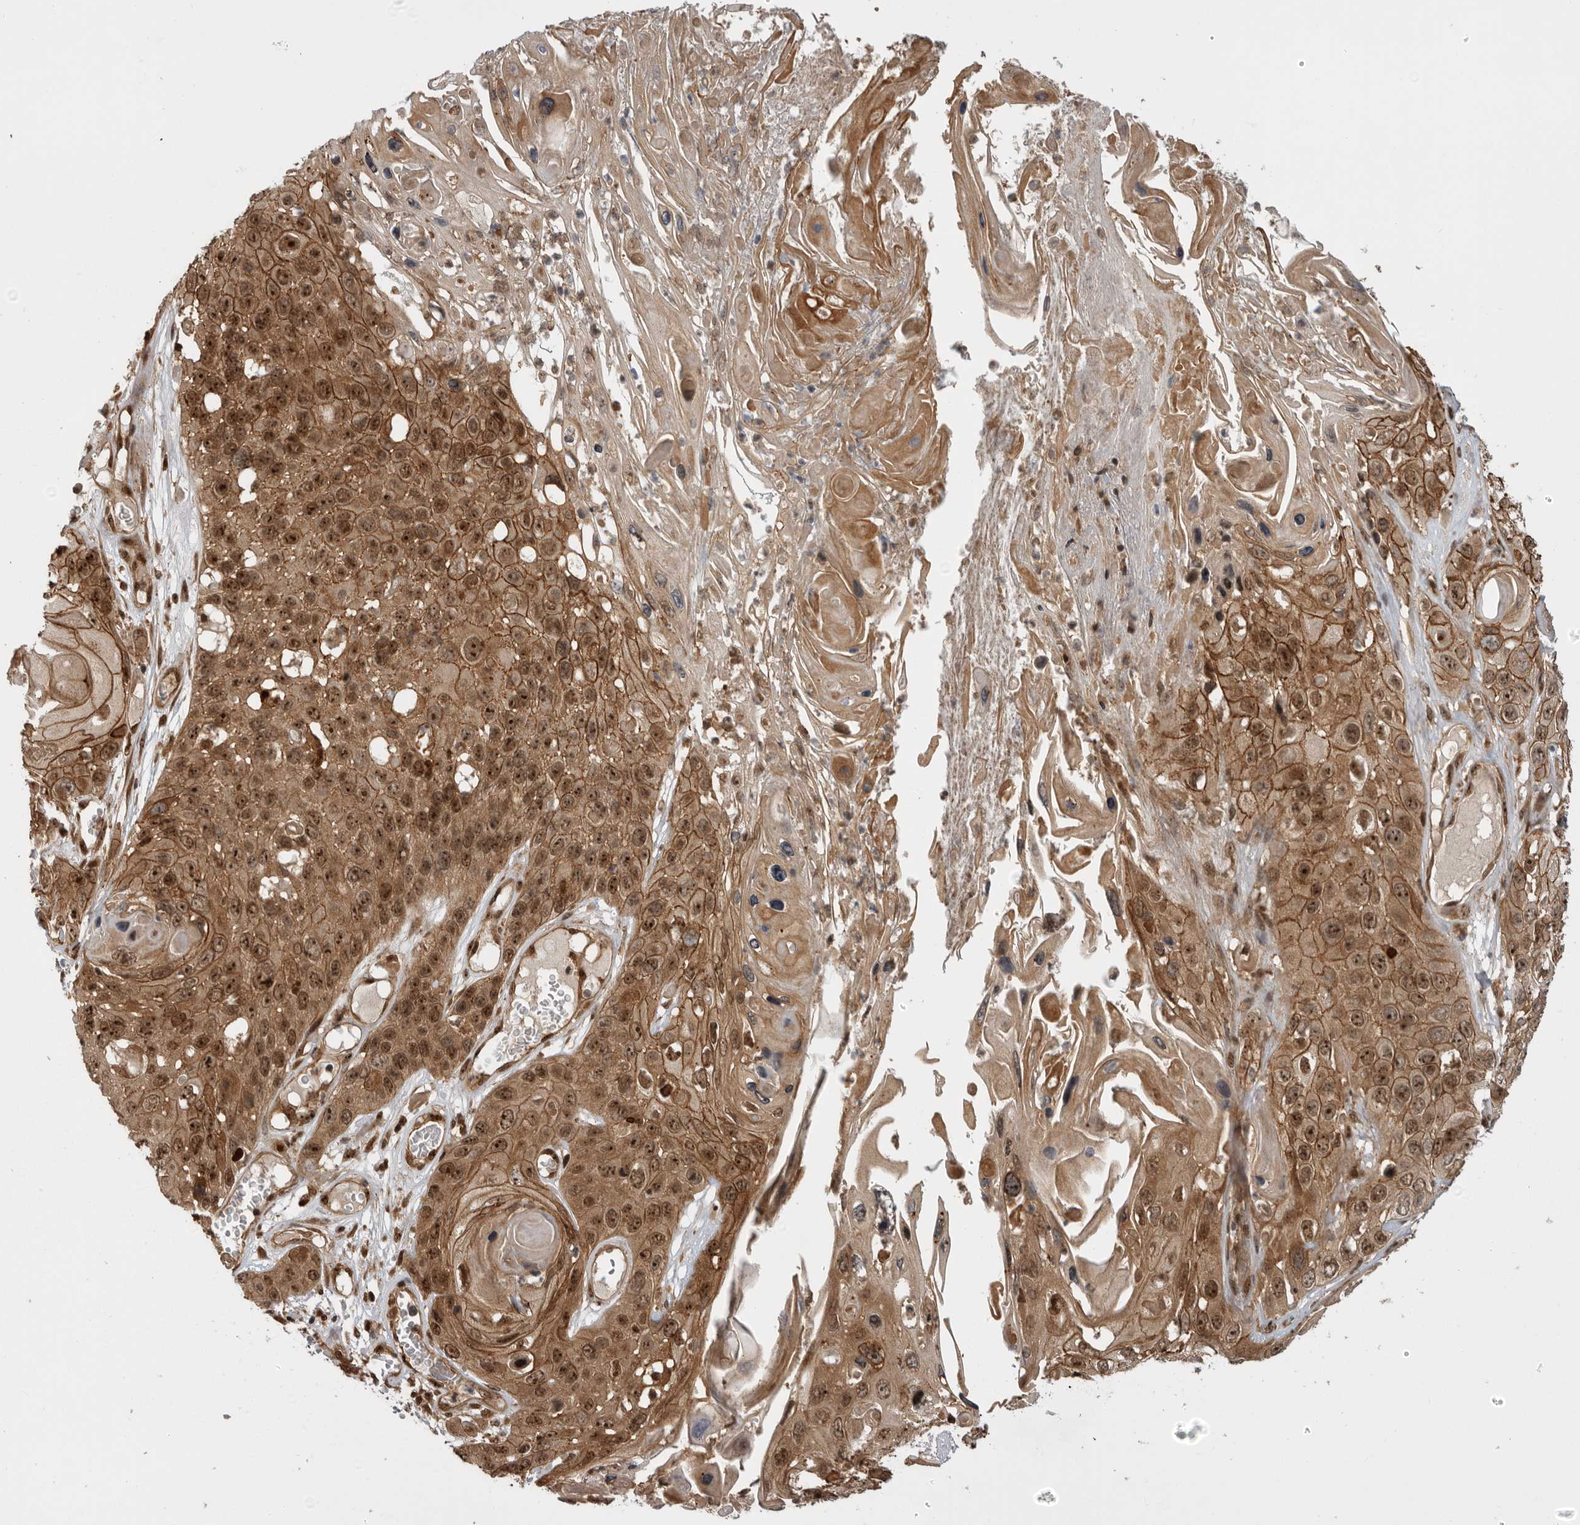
{"staining": {"intensity": "moderate", "quantity": ">75%", "location": "cytoplasmic/membranous,nuclear"}, "tissue": "skin cancer", "cell_type": "Tumor cells", "image_type": "cancer", "snomed": [{"axis": "morphology", "description": "Squamous cell carcinoma, NOS"}, {"axis": "topography", "description": "Skin"}], "caption": "A brown stain highlights moderate cytoplasmic/membranous and nuclear positivity of a protein in human skin cancer (squamous cell carcinoma) tumor cells.", "gene": "DHDDS", "patient": {"sex": "male", "age": 55}}